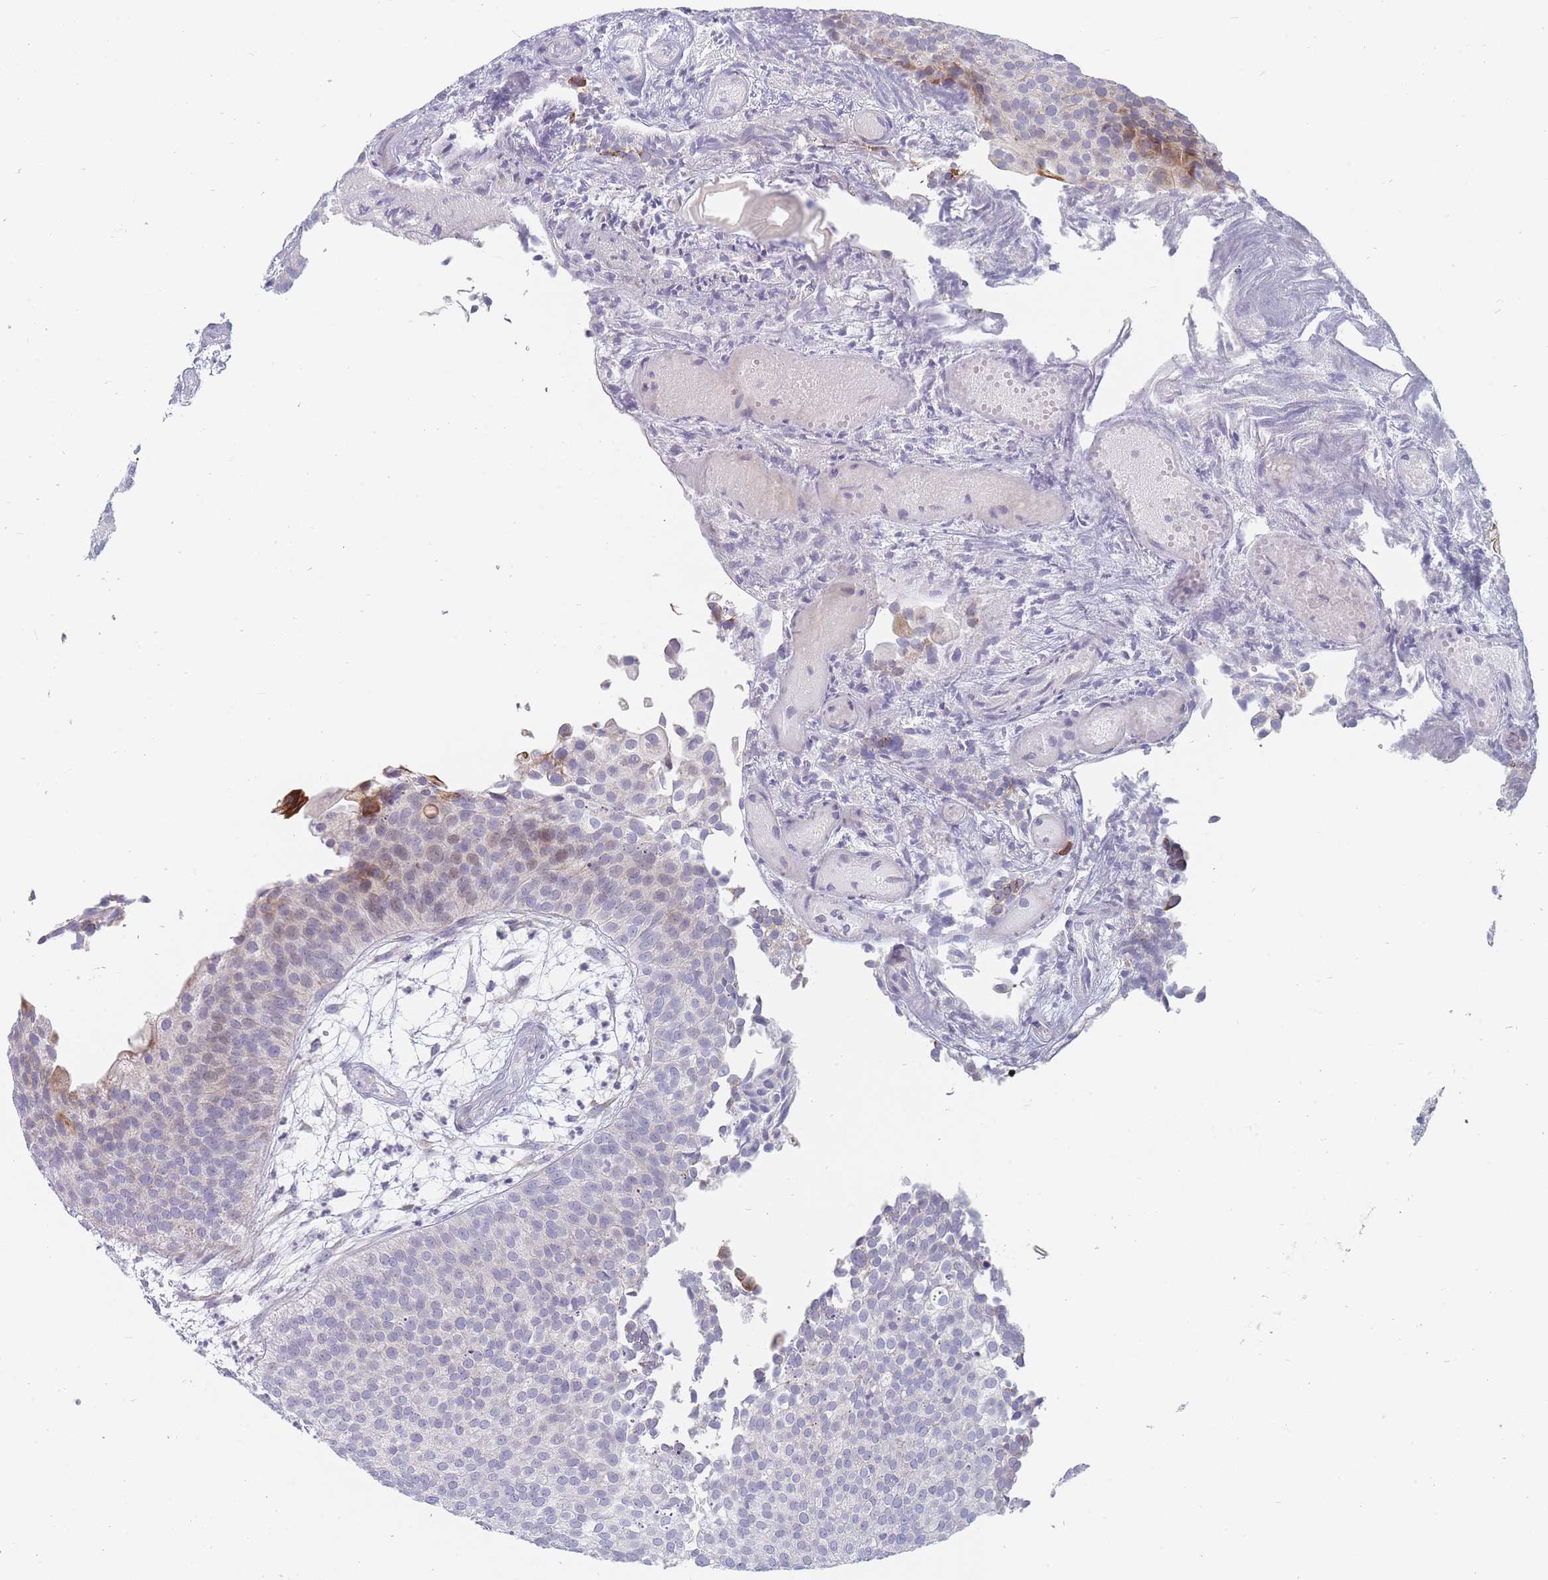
{"staining": {"intensity": "negative", "quantity": "none", "location": "none"}, "tissue": "urothelial cancer", "cell_type": "Tumor cells", "image_type": "cancer", "snomed": [{"axis": "morphology", "description": "Urothelial carcinoma, Low grade"}, {"axis": "topography", "description": "Urinary bladder"}], "caption": "Low-grade urothelial carcinoma was stained to show a protein in brown. There is no significant positivity in tumor cells. (DAB immunohistochemistry with hematoxylin counter stain).", "gene": "SPATS1", "patient": {"sex": "male", "age": 84}}